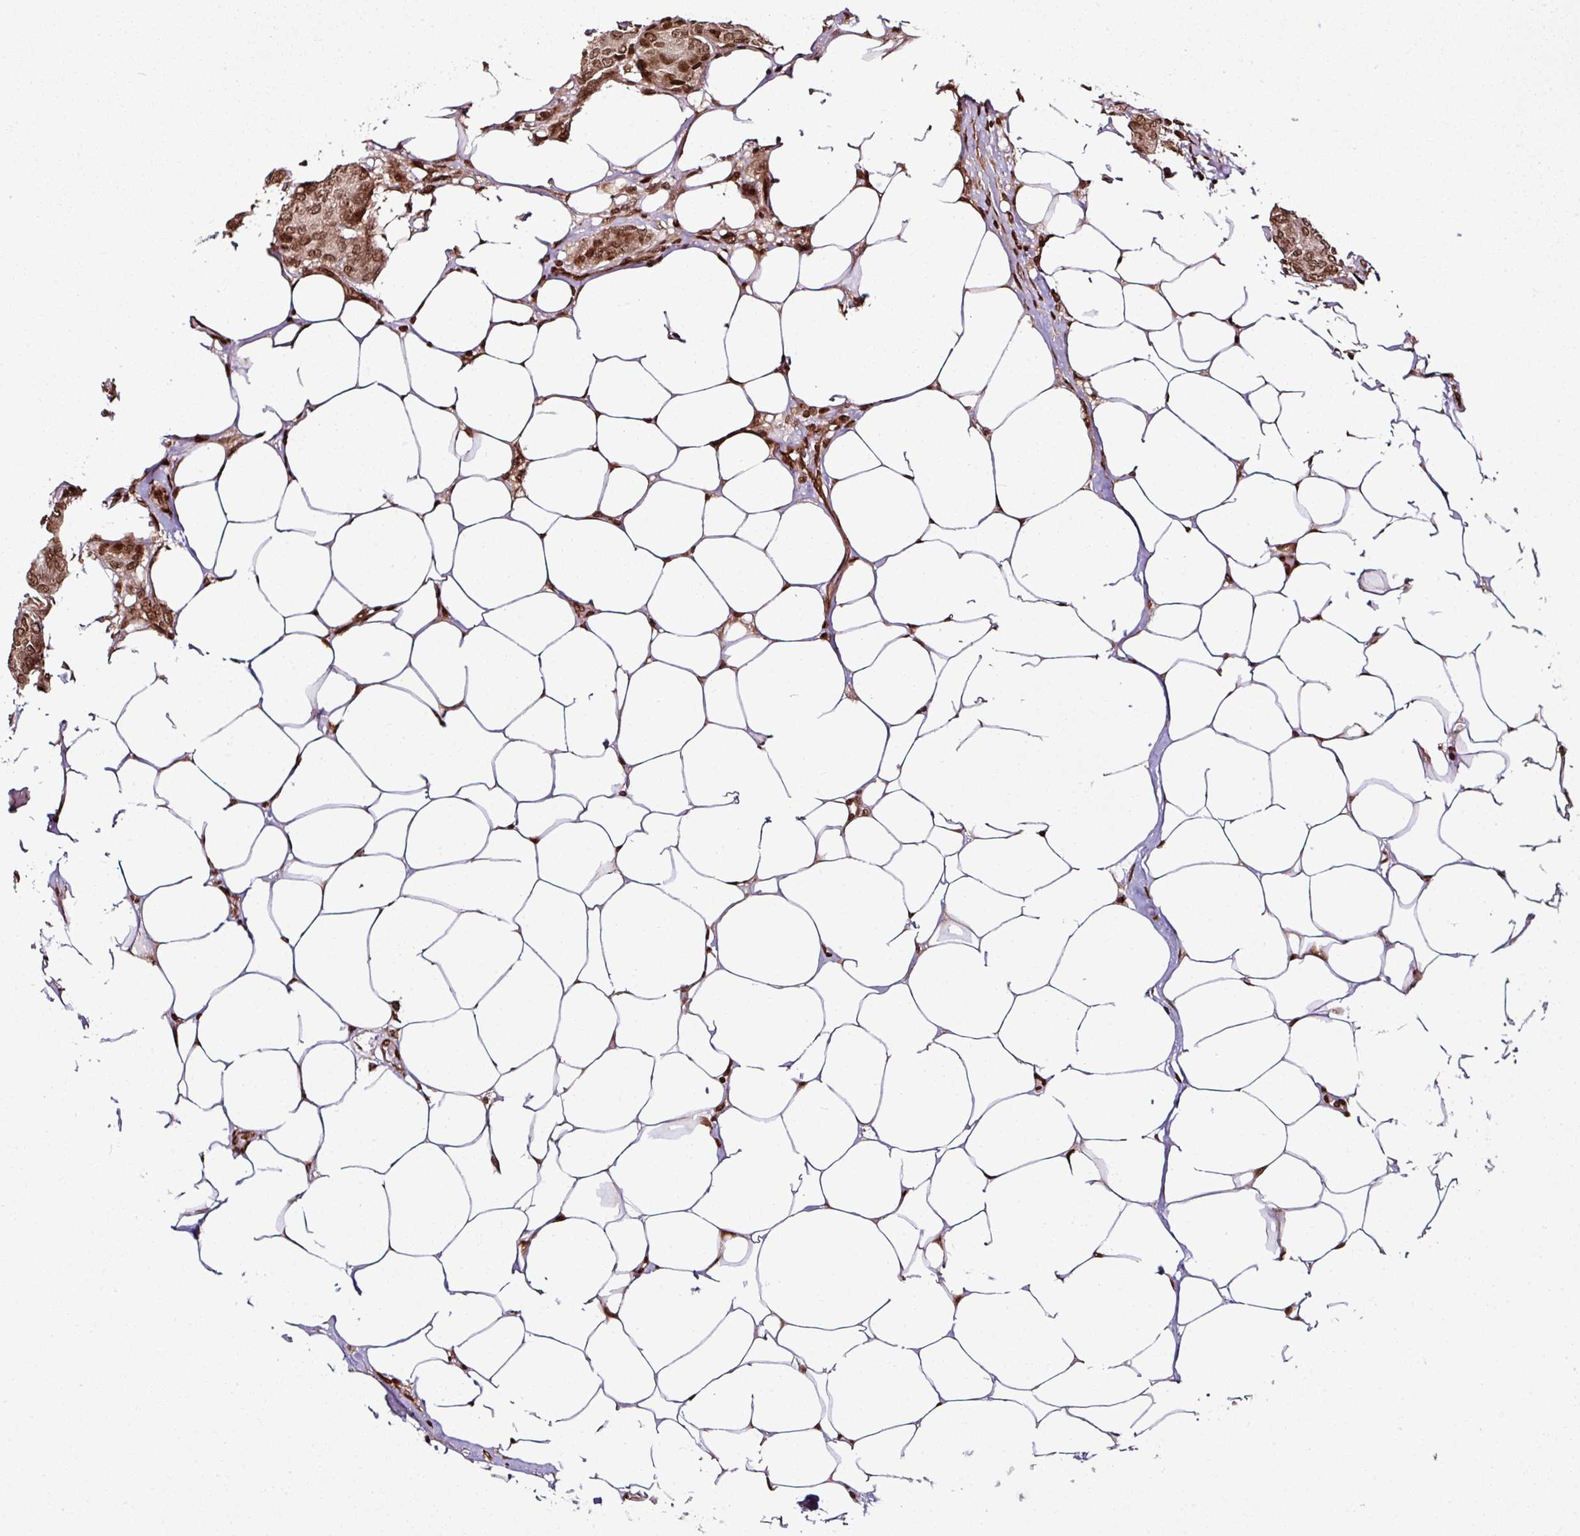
{"staining": {"intensity": "moderate", "quantity": ">75%", "location": "nuclear"}, "tissue": "breast cancer", "cell_type": "Tumor cells", "image_type": "cancer", "snomed": [{"axis": "morphology", "description": "Duct carcinoma"}, {"axis": "topography", "description": "Breast"}], "caption": "Moderate nuclear protein positivity is present in about >75% of tumor cells in invasive ductal carcinoma (breast).", "gene": "COPRS", "patient": {"sex": "female", "age": 75}}